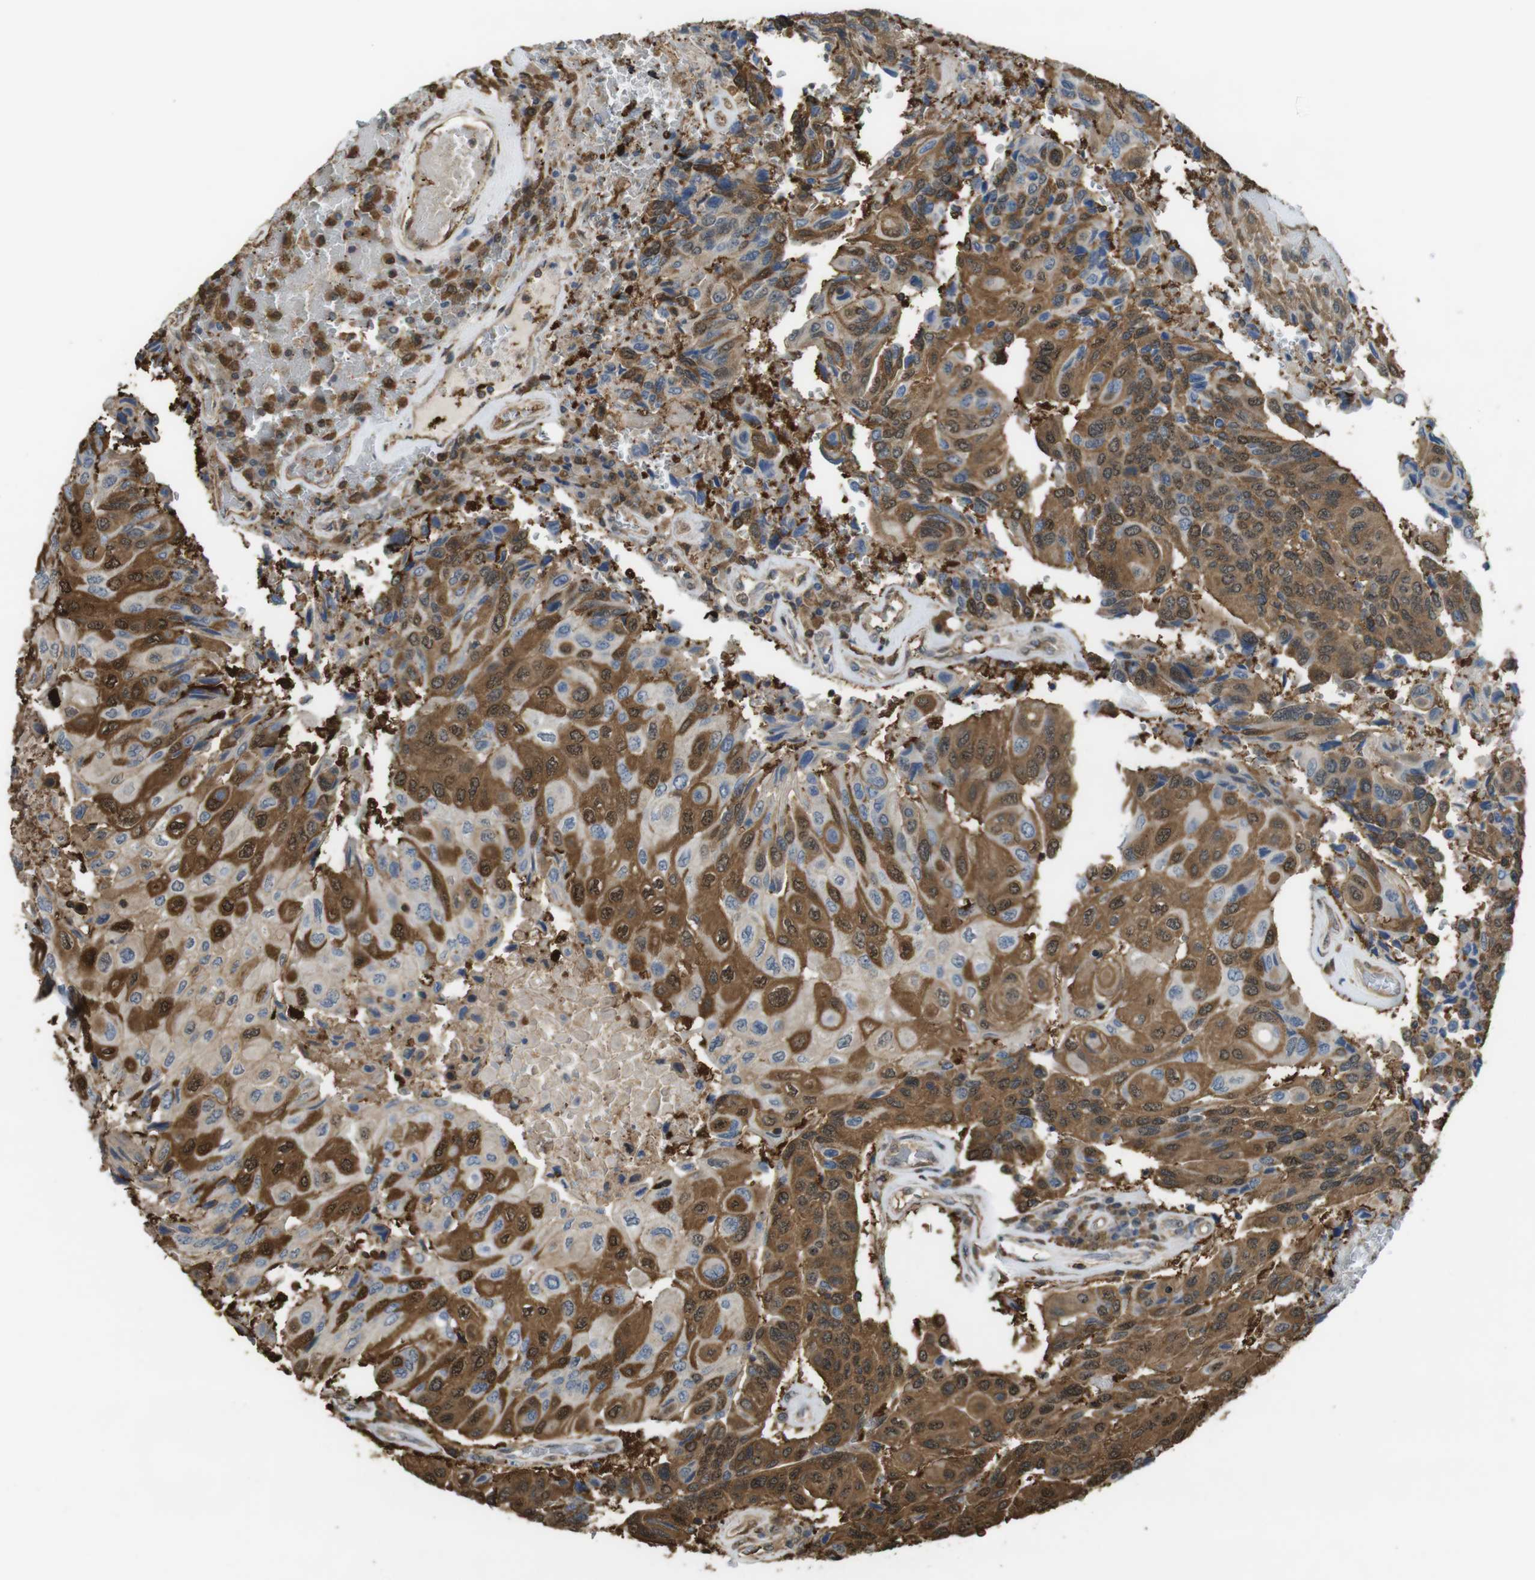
{"staining": {"intensity": "strong", "quantity": ">75%", "location": "cytoplasmic/membranous,nuclear"}, "tissue": "urothelial cancer", "cell_type": "Tumor cells", "image_type": "cancer", "snomed": [{"axis": "morphology", "description": "Urothelial carcinoma, High grade"}, {"axis": "topography", "description": "Urinary bladder"}], "caption": "Immunohistochemical staining of urothelial carcinoma (high-grade) reveals high levels of strong cytoplasmic/membranous and nuclear positivity in about >75% of tumor cells.", "gene": "ARHGDIA", "patient": {"sex": "female", "age": 85}}